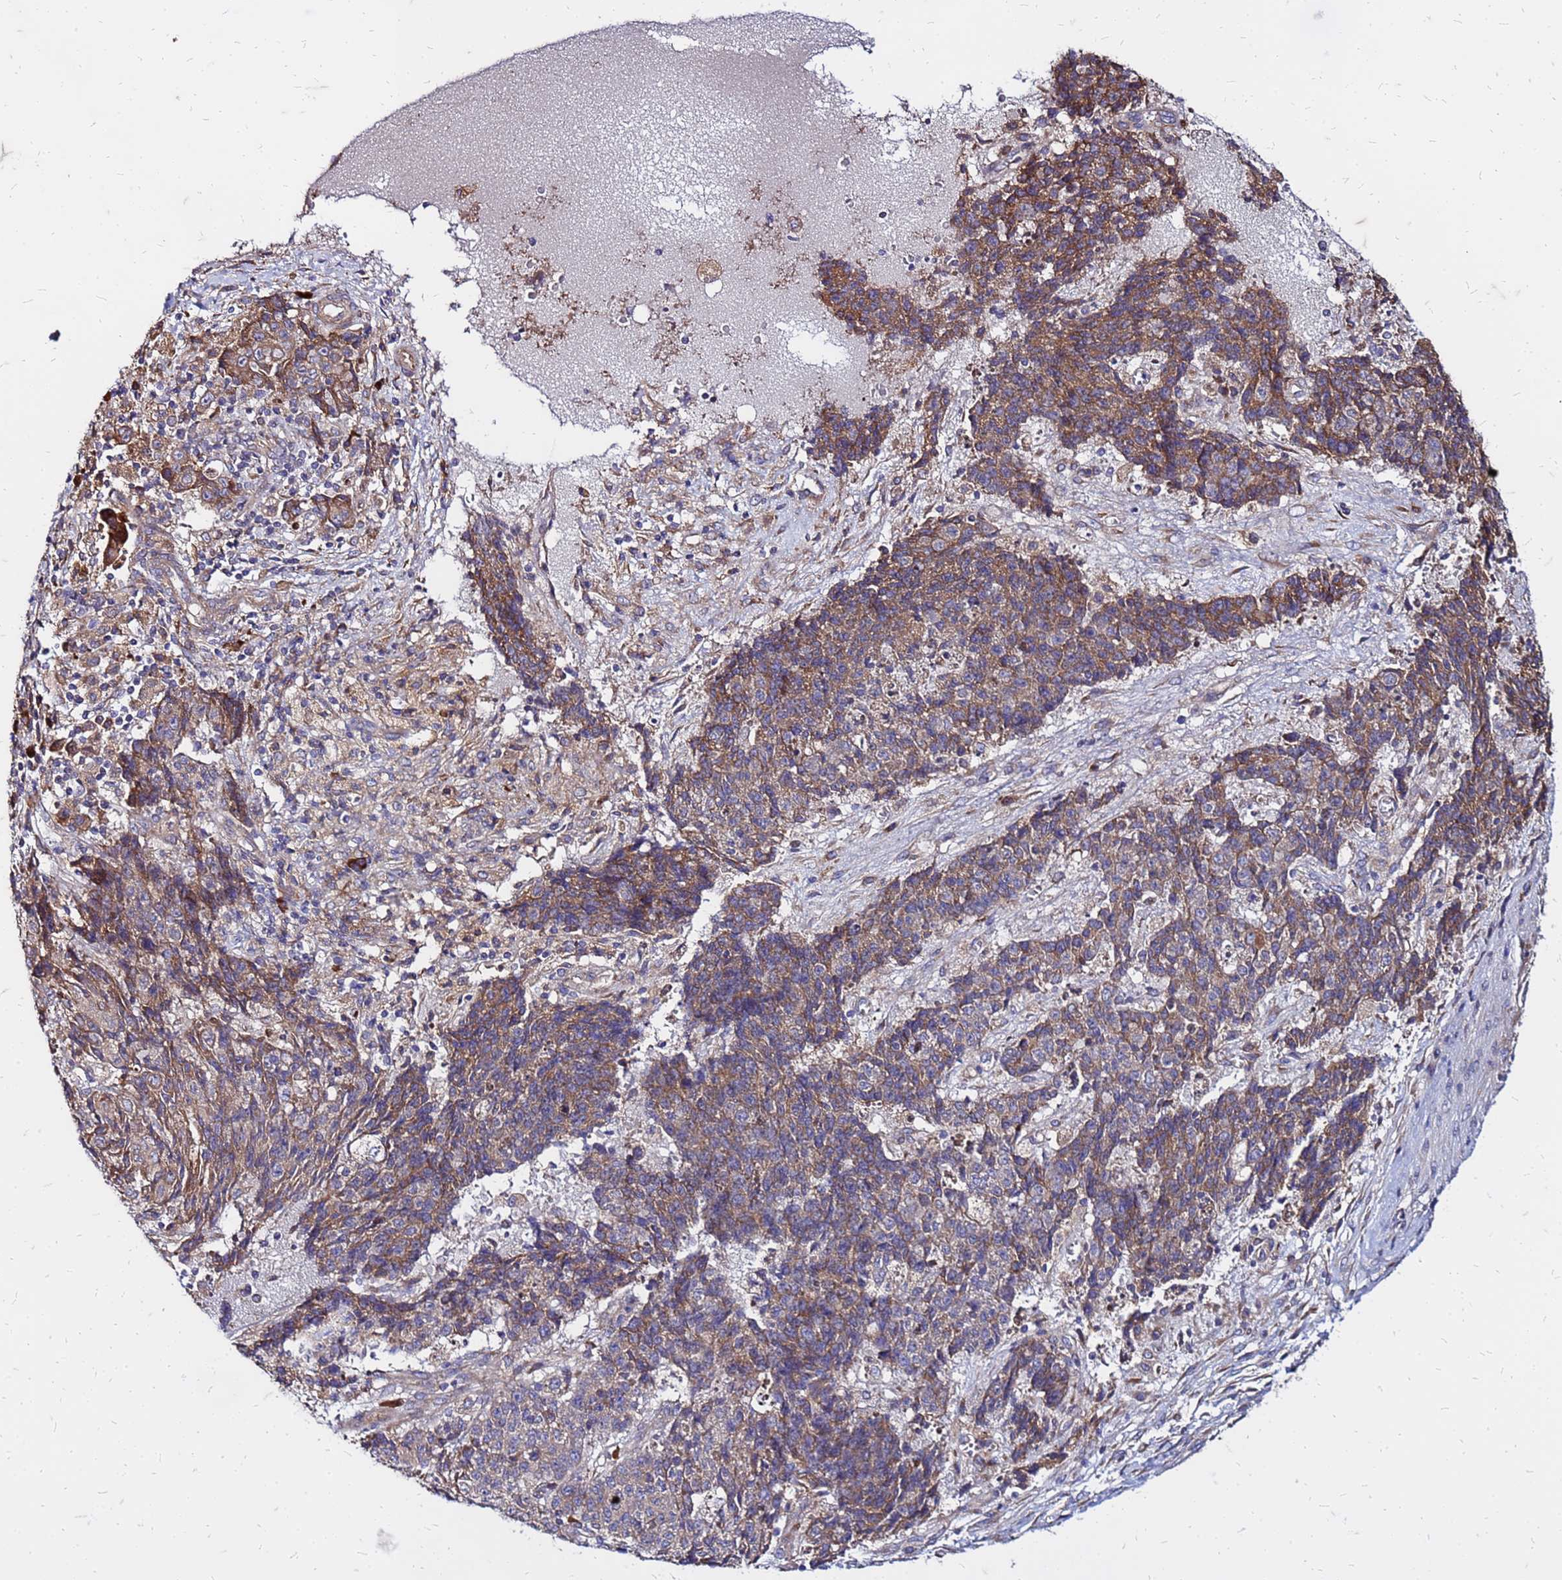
{"staining": {"intensity": "moderate", "quantity": "25%-75%", "location": "cytoplasmic/membranous"}, "tissue": "ovarian cancer", "cell_type": "Tumor cells", "image_type": "cancer", "snomed": [{"axis": "morphology", "description": "Carcinoma, endometroid"}, {"axis": "topography", "description": "Ovary"}], "caption": "Human ovarian cancer stained for a protein (brown) reveals moderate cytoplasmic/membranous positive positivity in approximately 25%-75% of tumor cells.", "gene": "VMO1", "patient": {"sex": "female", "age": 42}}